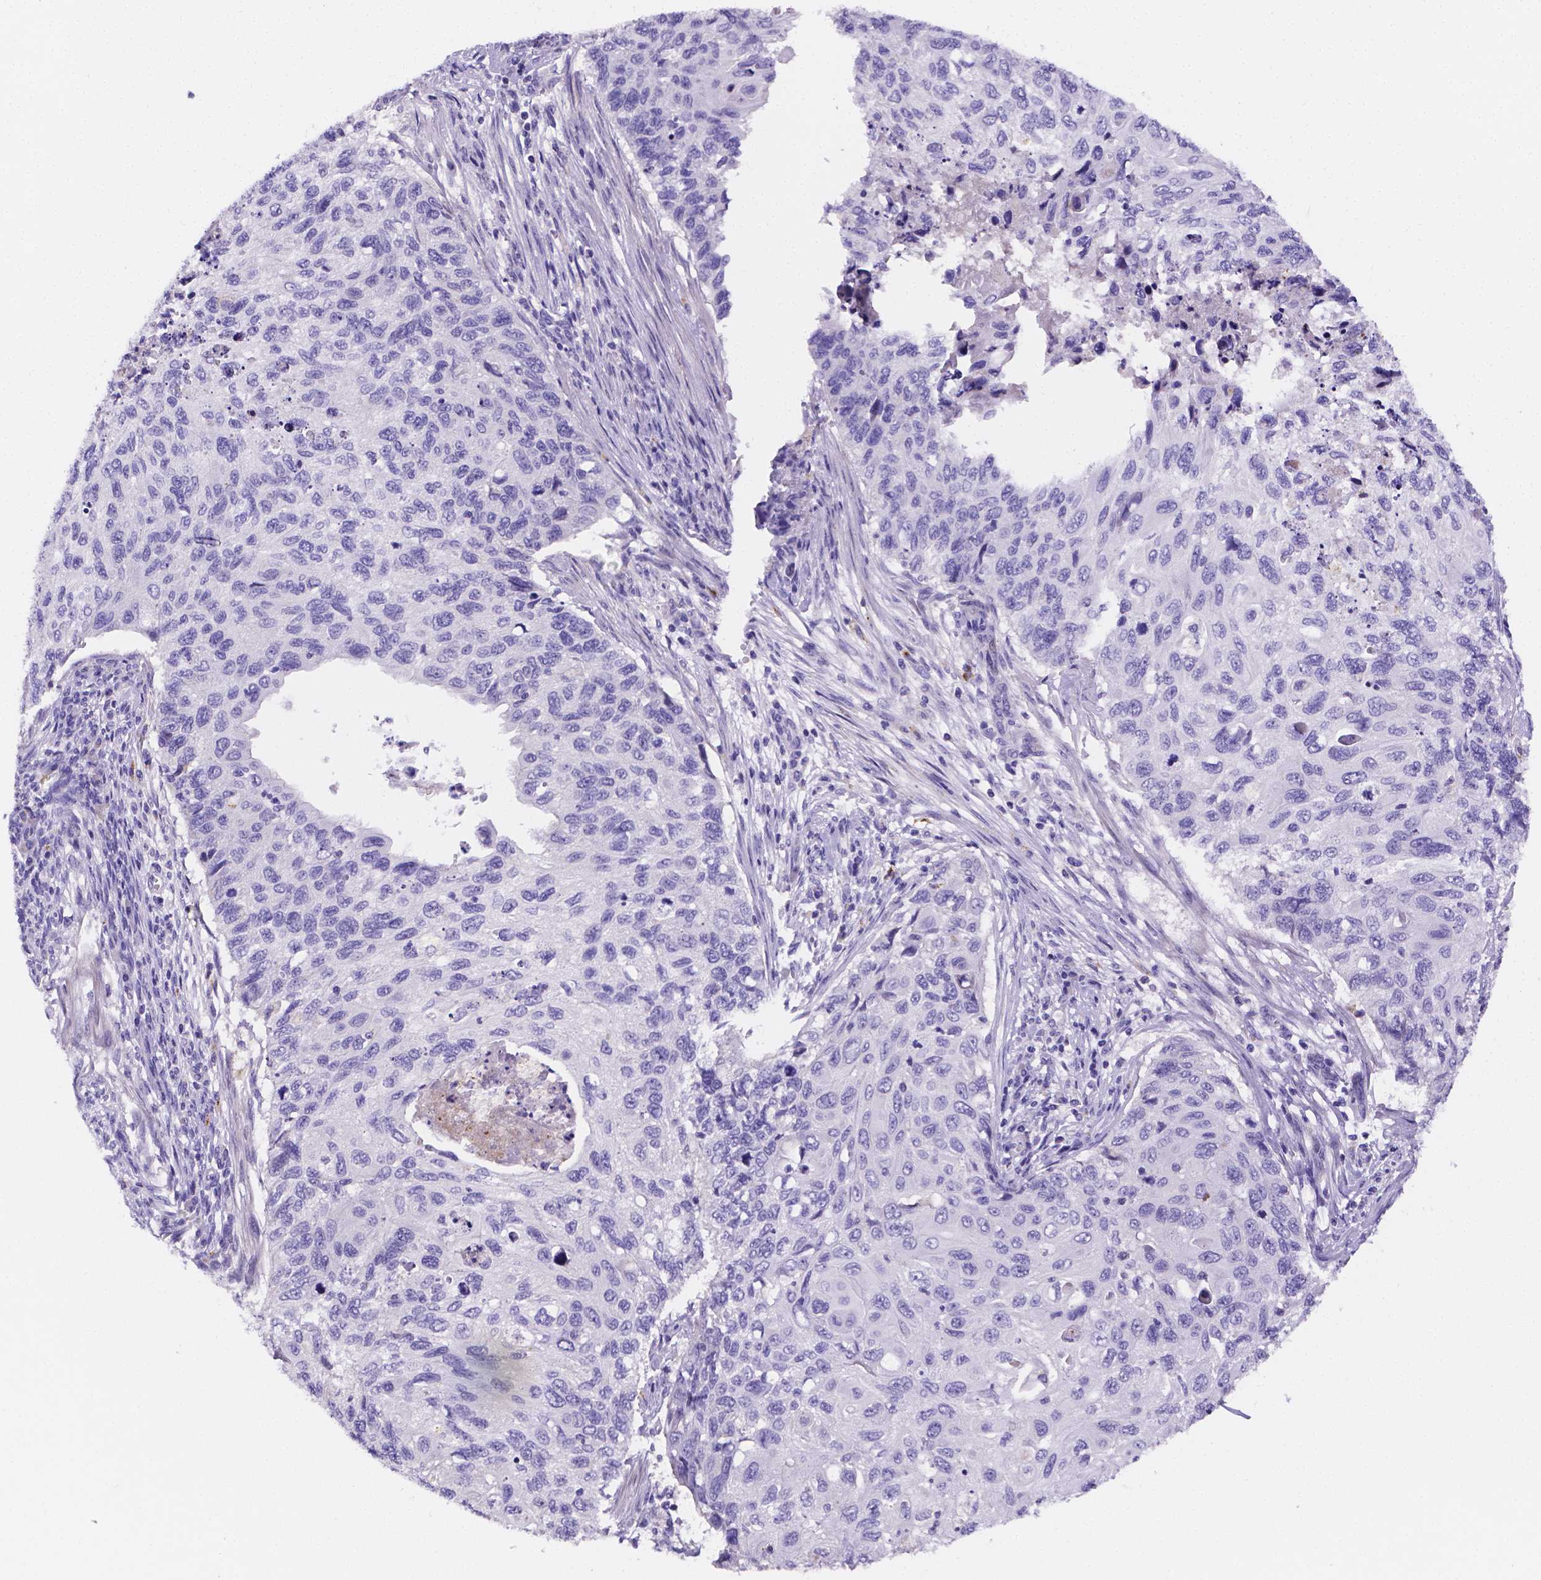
{"staining": {"intensity": "negative", "quantity": "none", "location": "none"}, "tissue": "cervical cancer", "cell_type": "Tumor cells", "image_type": "cancer", "snomed": [{"axis": "morphology", "description": "Squamous cell carcinoma, NOS"}, {"axis": "topography", "description": "Cervix"}], "caption": "There is no significant positivity in tumor cells of cervical cancer.", "gene": "NRGN", "patient": {"sex": "female", "age": 70}}